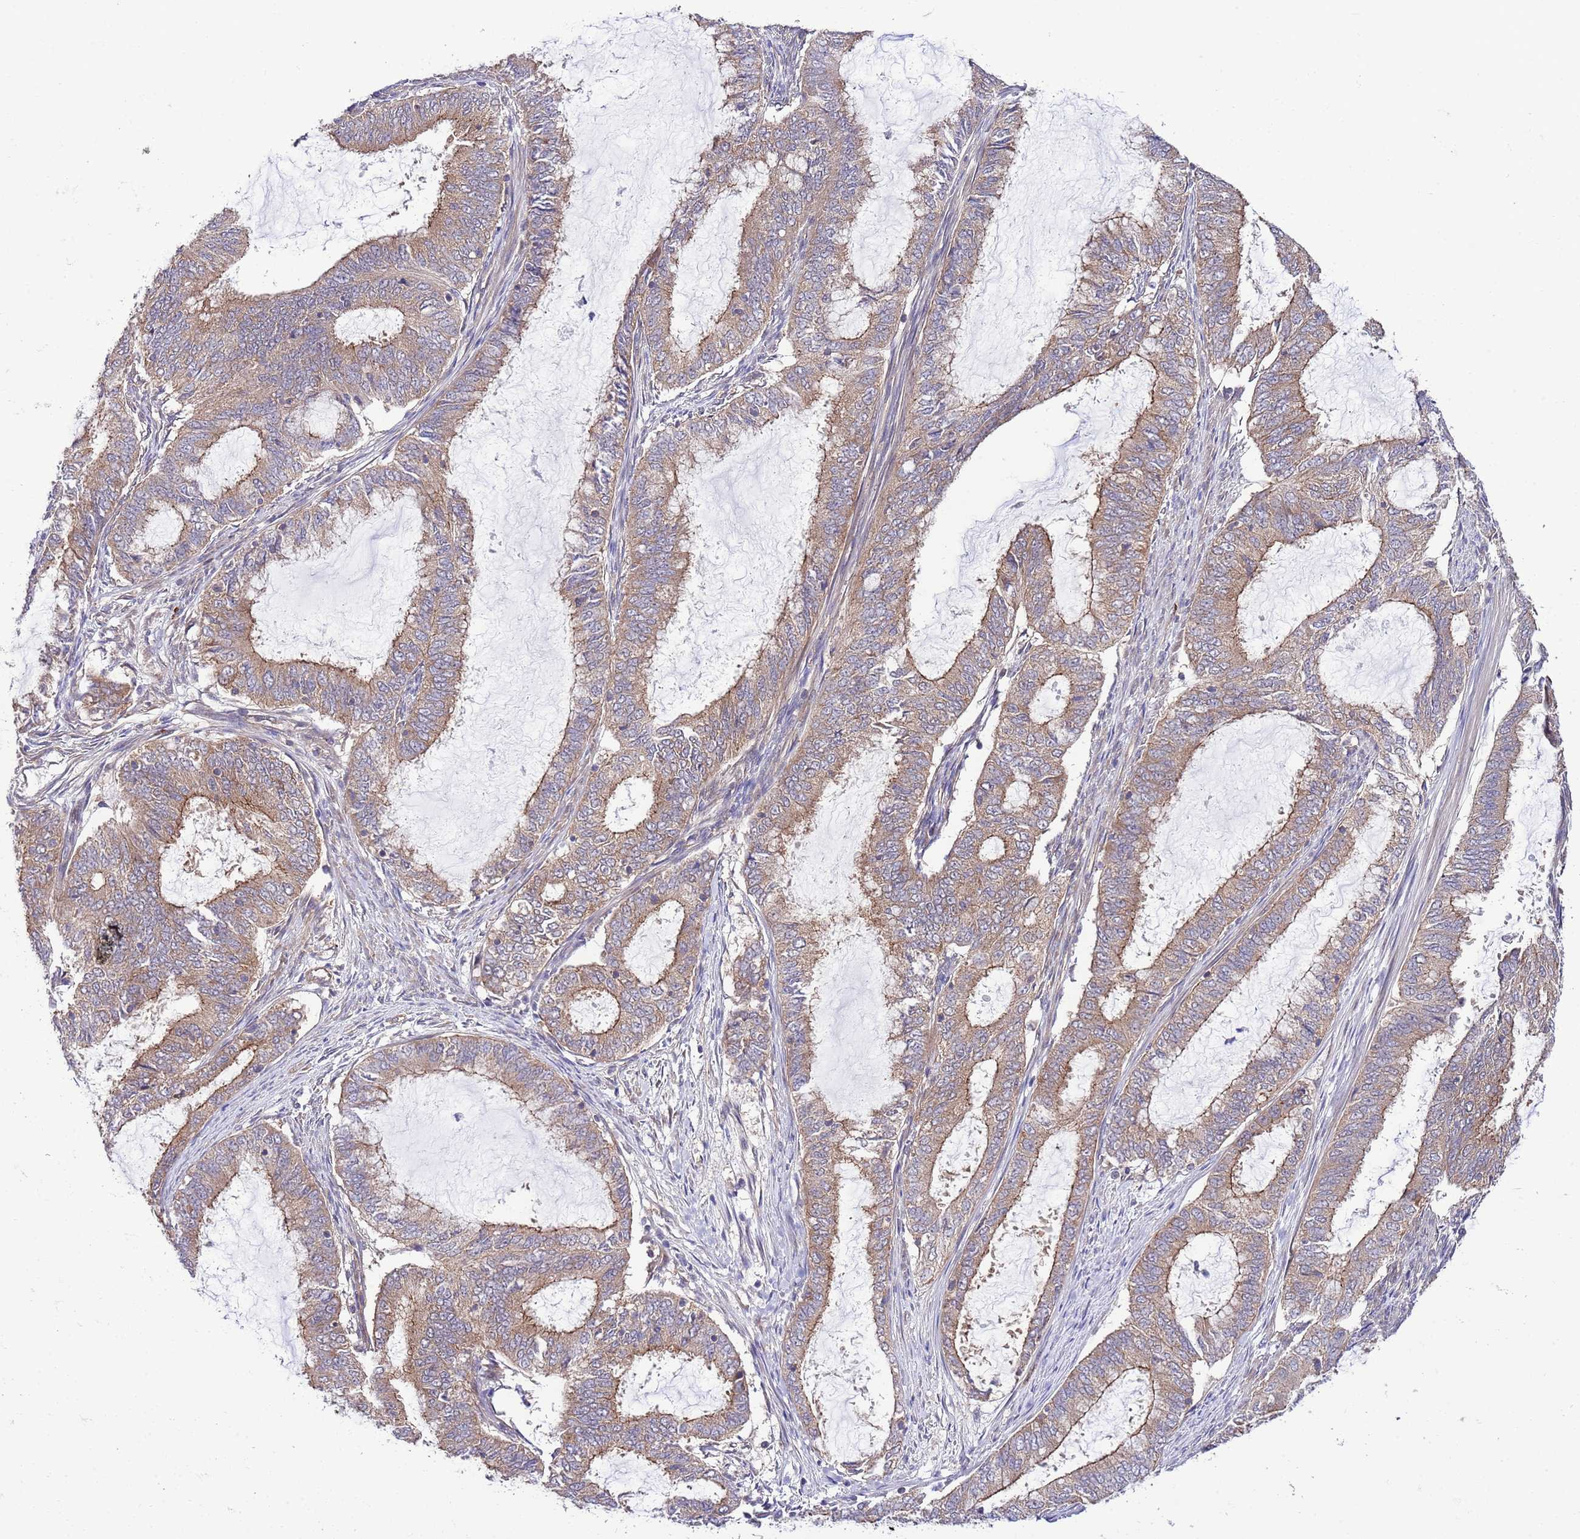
{"staining": {"intensity": "weak", "quantity": ">75%", "location": "cytoplasmic/membranous"}, "tissue": "endometrial cancer", "cell_type": "Tumor cells", "image_type": "cancer", "snomed": [{"axis": "morphology", "description": "Adenocarcinoma, NOS"}, {"axis": "topography", "description": "Endometrium"}], "caption": "Brown immunohistochemical staining in adenocarcinoma (endometrial) demonstrates weak cytoplasmic/membranous positivity in about >75% of tumor cells. (brown staining indicates protein expression, while blue staining denotes nuclei).", "gene": "DONSON", "patient": {"sex": "female", "age": 51}}